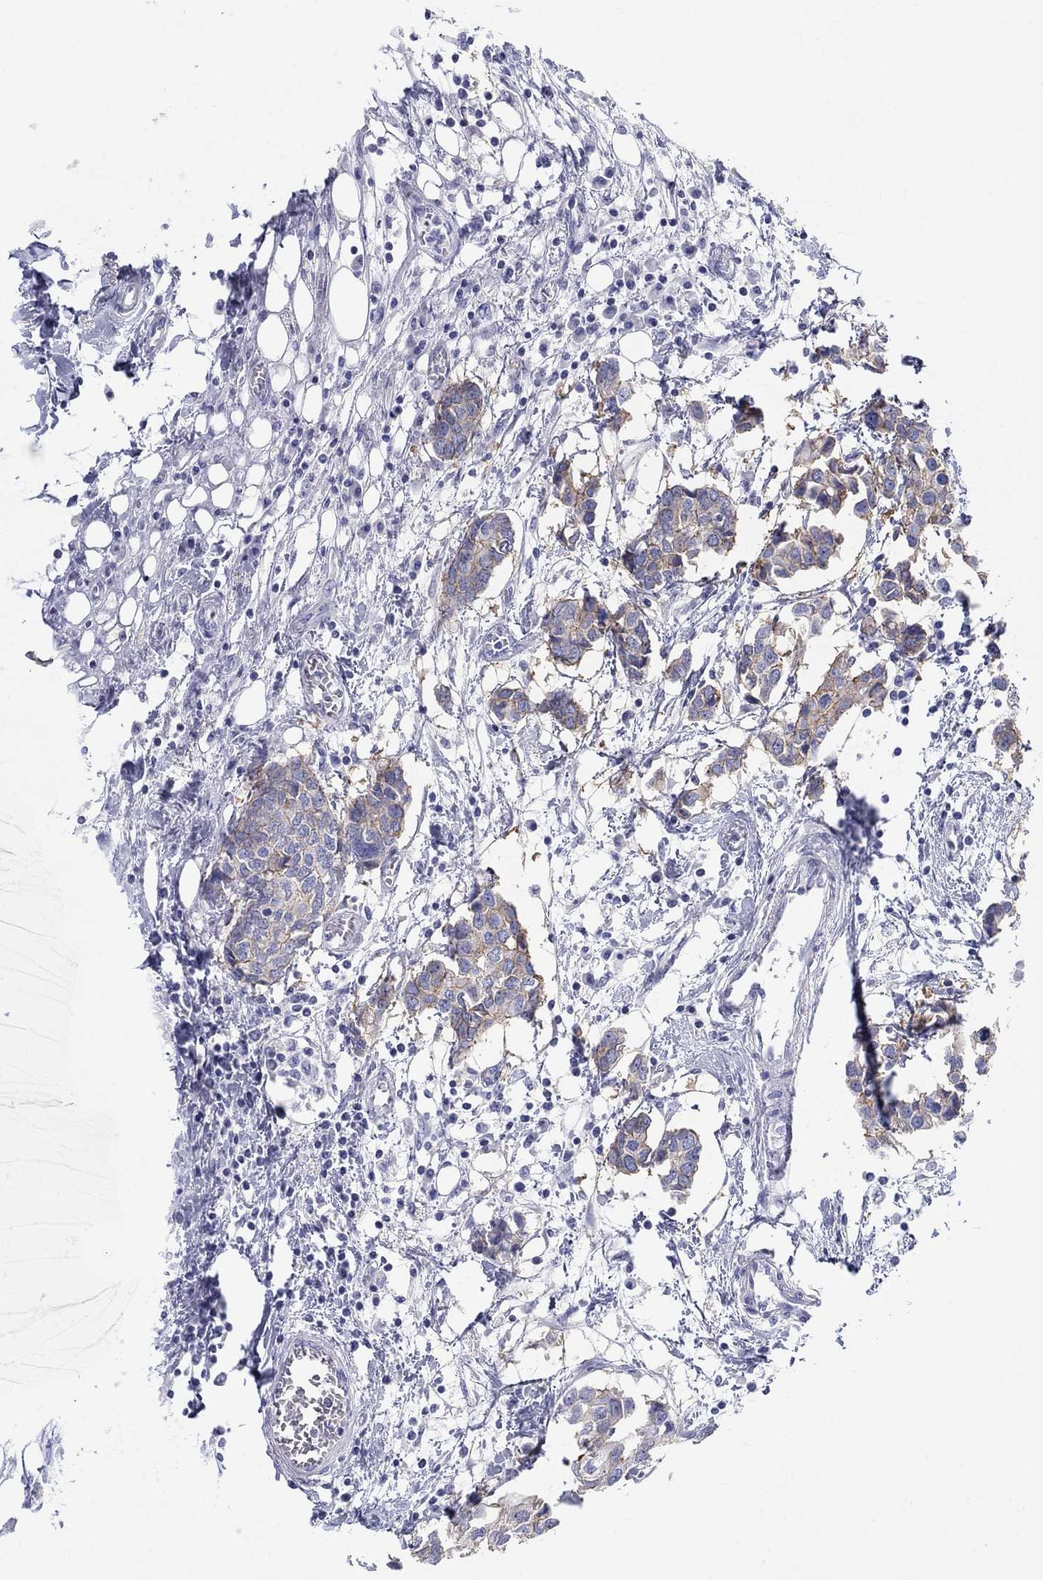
{"staining": {"intensity": "moderate", "quantity": "<25%", "location": "cytoplasmic/membranous"}, "tissue": "breast cancer", "cell_type": "Tumor cells", "image_type": "cancer", "snomed": [{"axis": "morphology", "description": "Duct carcinoma"}, {"axis": "topography", "description": "Breast"}], "caption": "IHC histopathology image of neoplastic tissue: human invasive ductal carcinoma (breast) stained using IHC exhibits low levels of moderate protein expression localized specifically in the cytoplasmic/membranous of tumor cells, appearing as a cytoplasmic/membranous brown color.", "gene": "ATP1B1", "patient": {"sex": "female", "age": 83}}